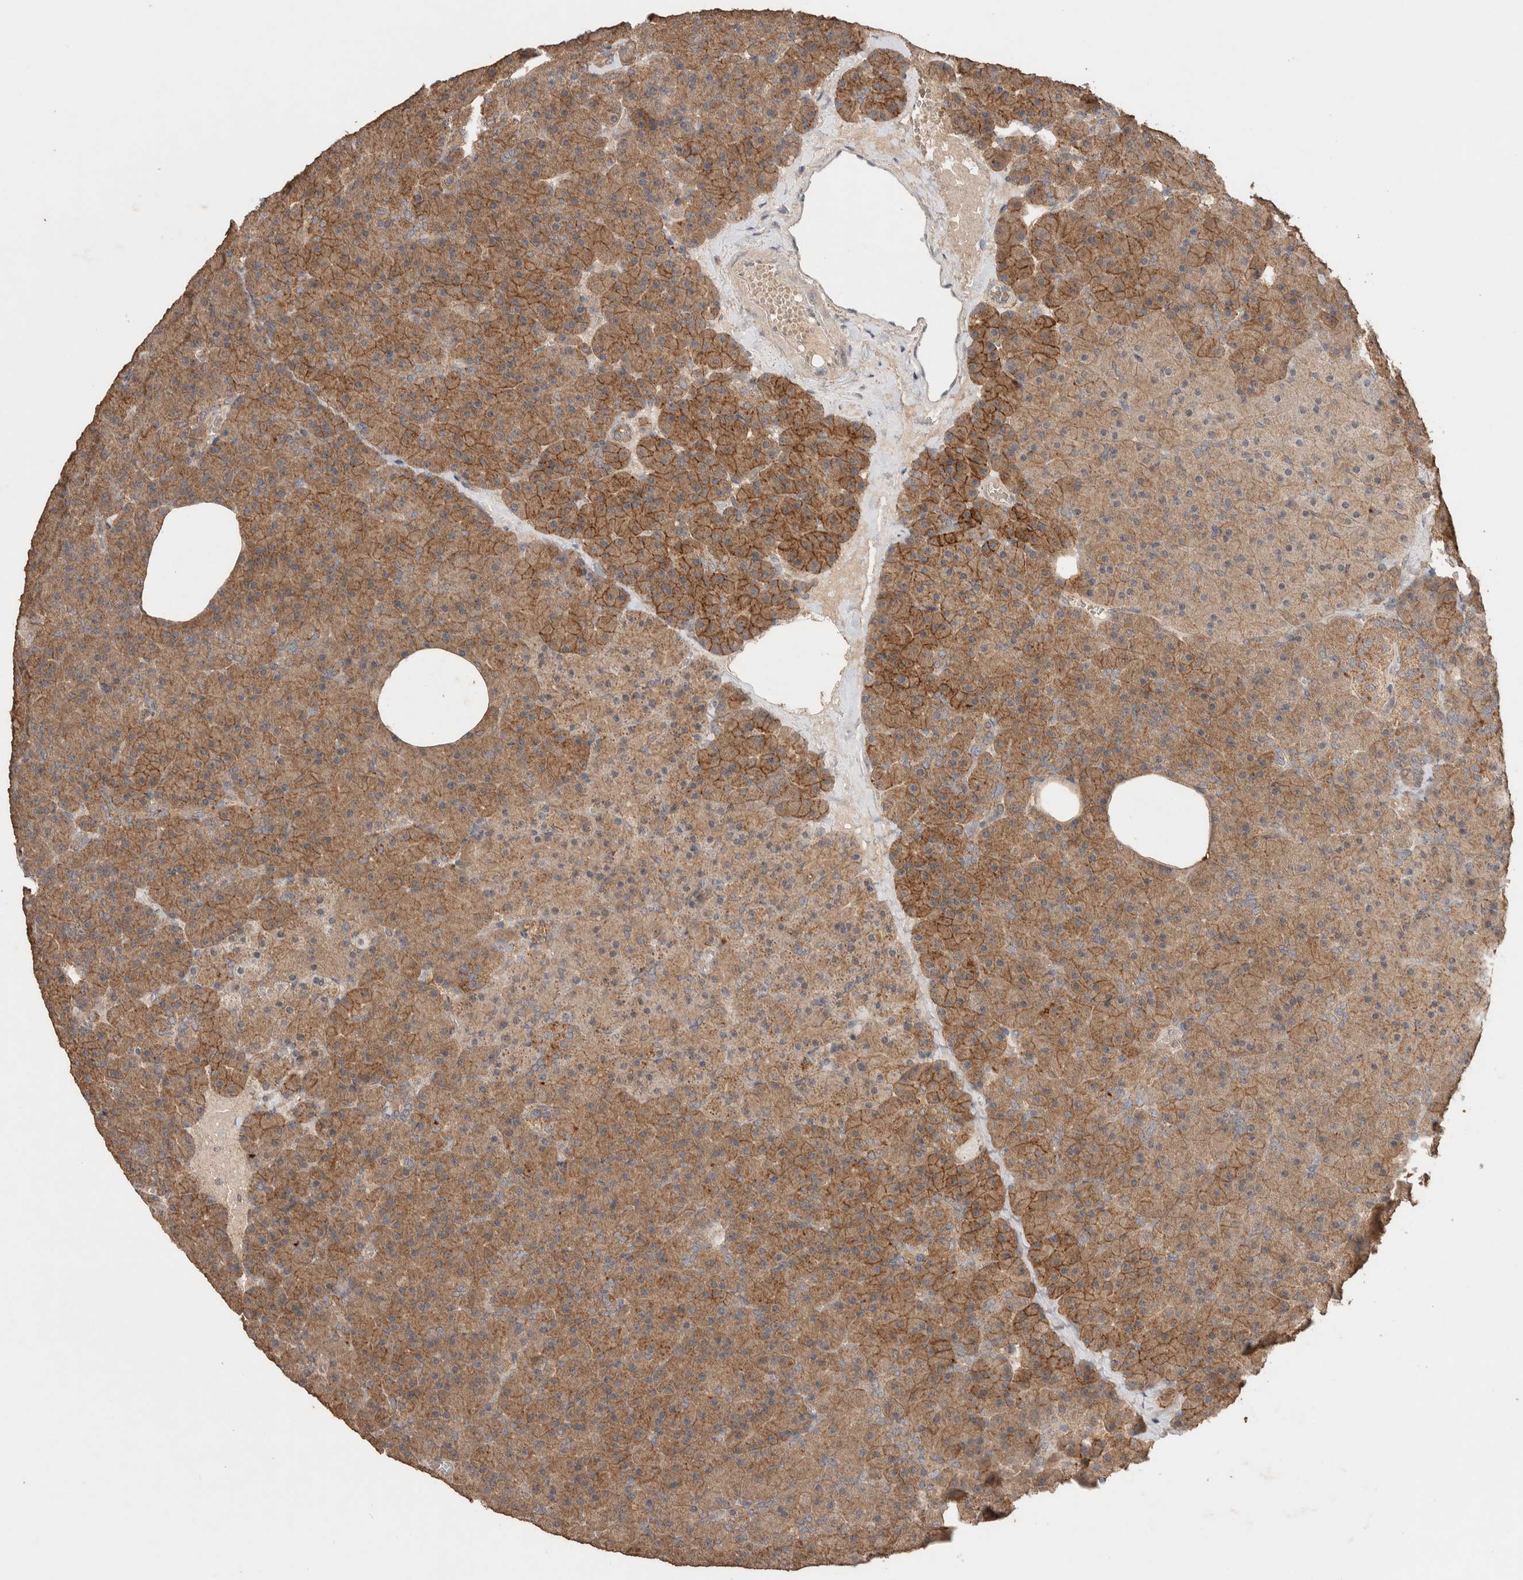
{"staining": {"intensity": "moderate", "quantity": ">75%", "location": "cytoplasmic/membranous"}, "tissue": "pancreas", "cell_type": "Exocrine glandular cells", "image_type": "normal", "snomed": [{"axis": "morphology", "description": "Normal tissue, NOS"}, {"axis": "morphology", "description": "Carcinoid, malignant, NOS"}, {"axis": "topography", "description": "Pancreas"}], "caption": "IHC micrograph of normal pancreas stained for a protein (brown), which shows medium levels of moderate cytoplasmic/membranous expression in approximately >75% of exocrine glandular cells.", "gene": "KCNJ5", "patient": {"sex": "female", "age": 35}}